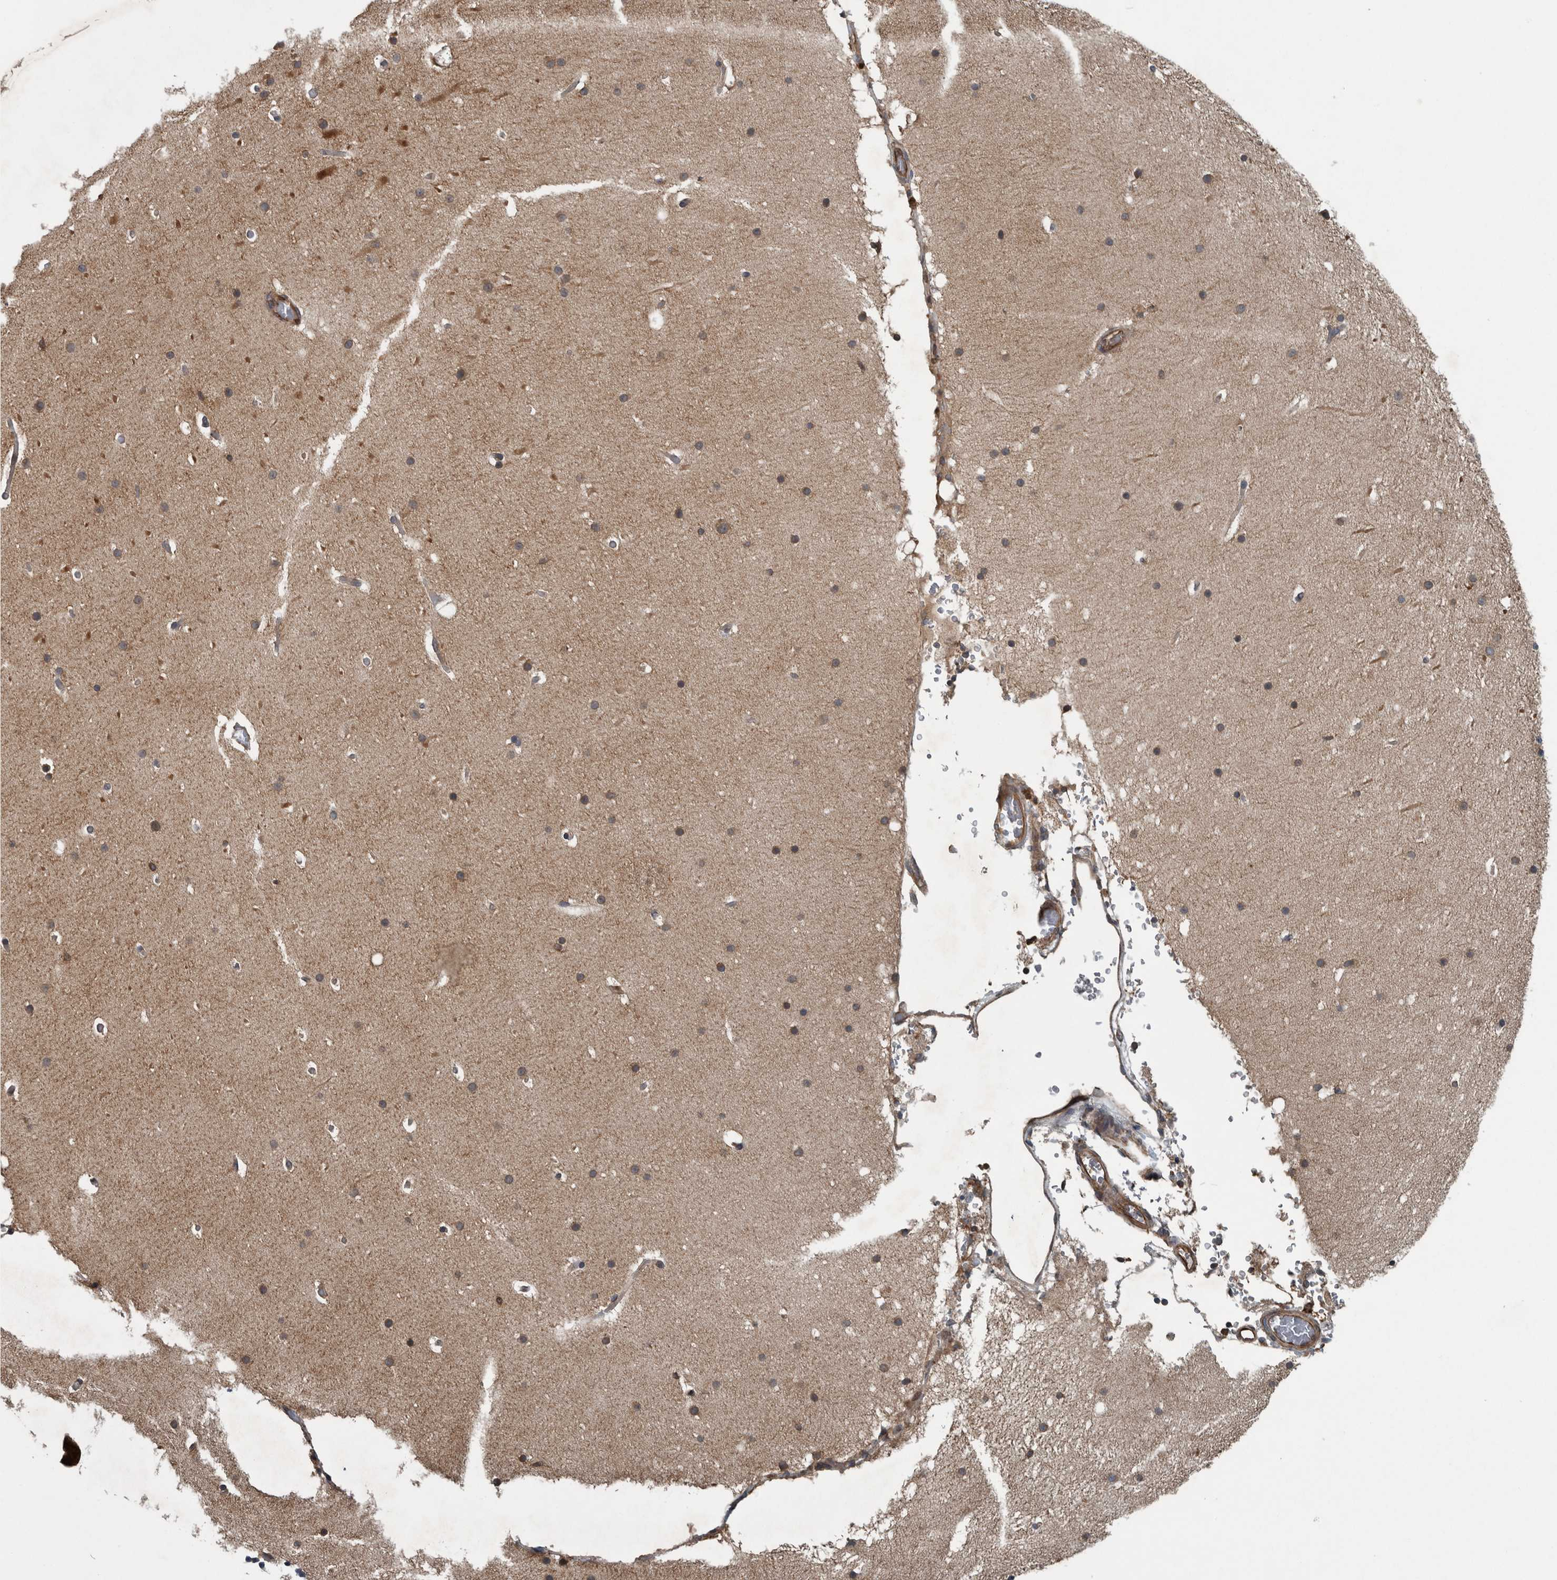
{"staining": {"intensity": "weak", "quantity": "<25%", "location": "cytoplasmic/membranous"}, "tissue": "cerebellum", "cell_type": "Cells in granular layer", "image_type": "normal", "snomed": [{"axis": "morphology", "description": "Normal tissue, NOS"}, {"axis": "topography", "description": "Cerebellum"}], "caption": "Histopathology image shows no significant protein positivity in cells in granular layer of normal cerebellum.", "gene": "EXOC8", "patient": {"sex": "male", "age": 57}}